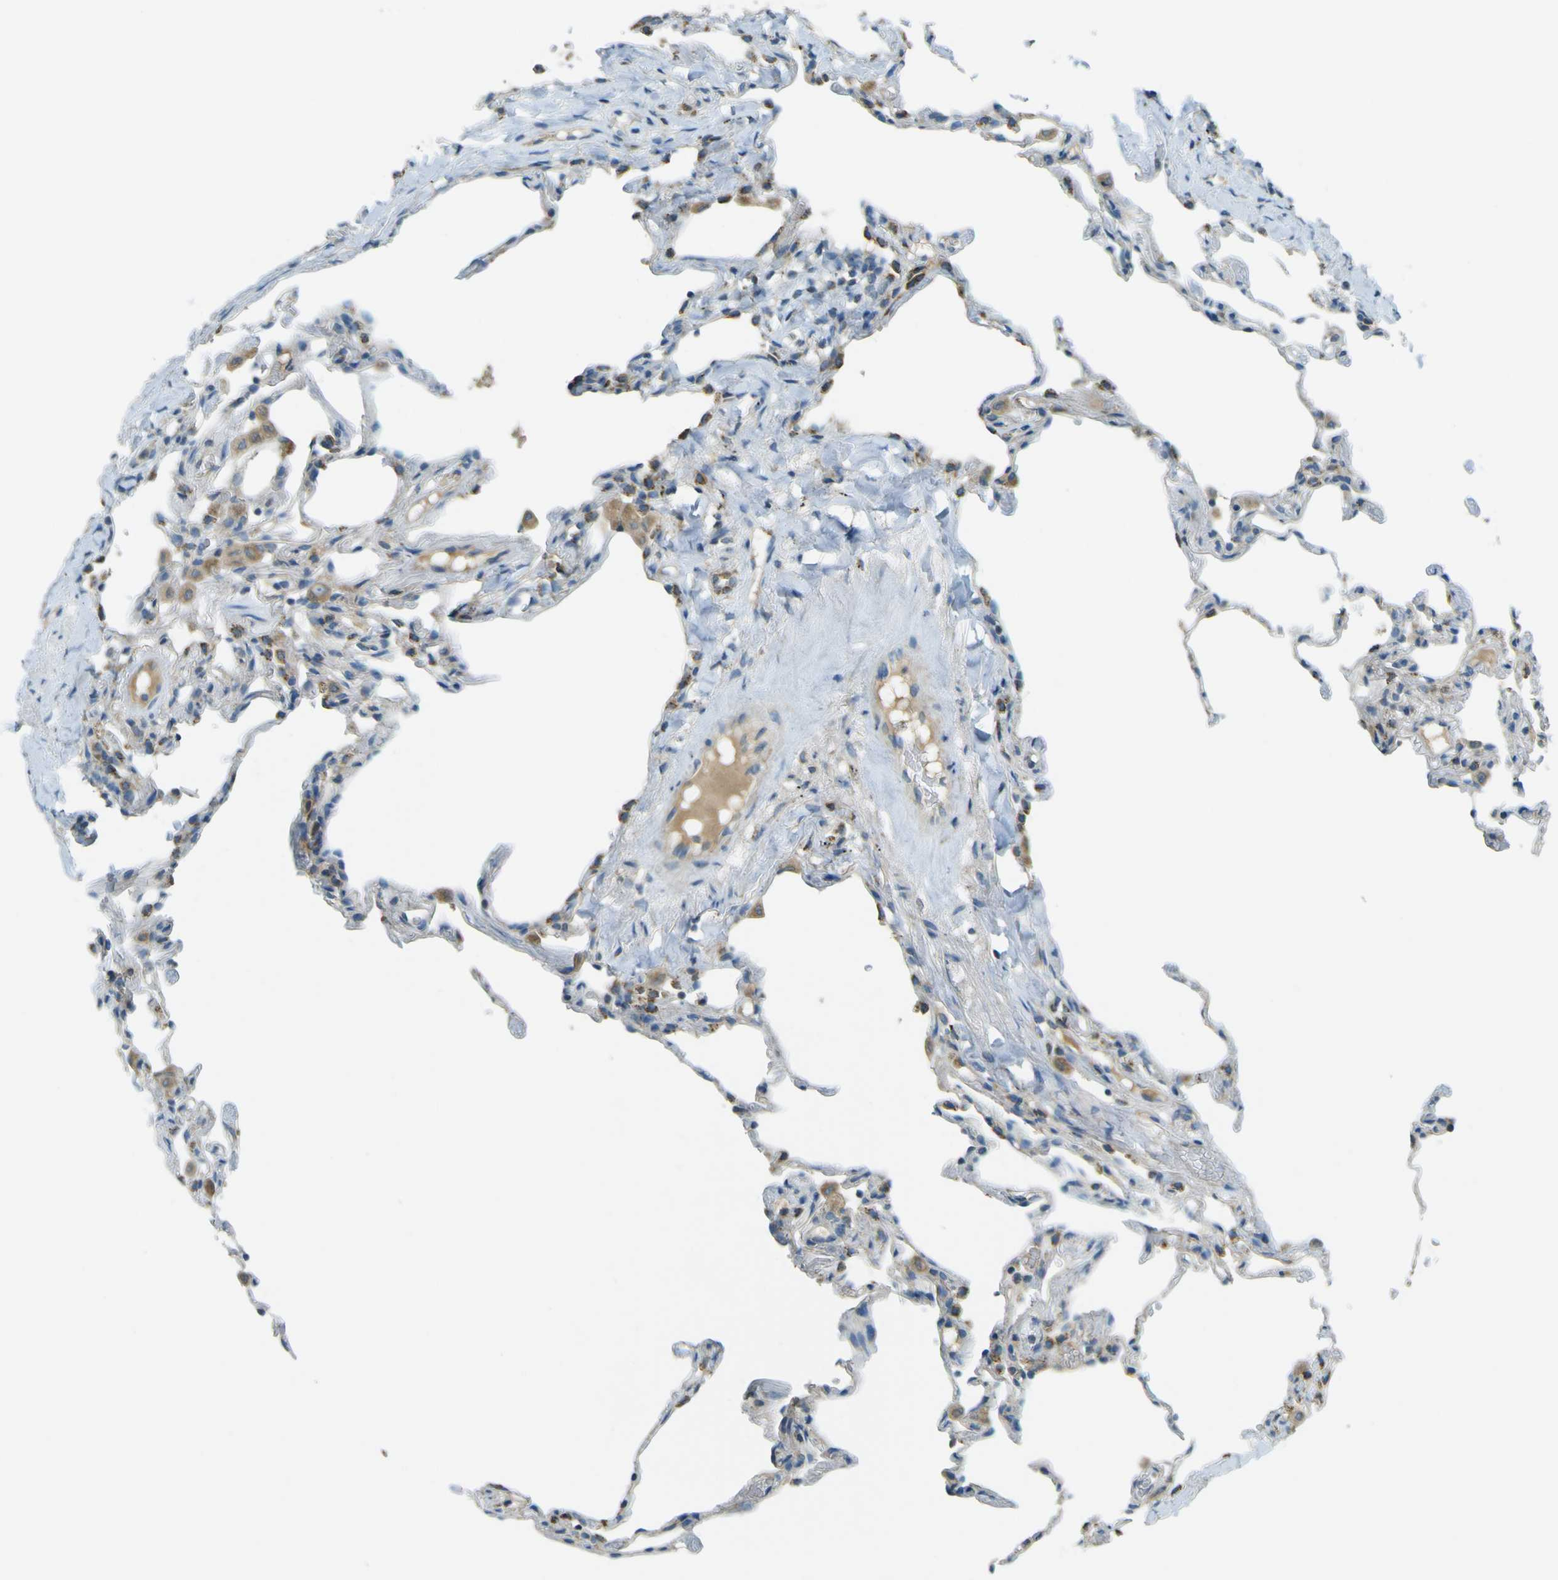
{"staining": {"intensity": "moderate", "quantity": "<25%", "location": "cytoplasmic/membranous"}, "tissue": "lung", "cell_type": "Alveolar cells", "image_type": "normal", "snomed": [{"axis": "morphology", "description": "Normal tissue, NOS"}, {"axis": "topography", "description": "Lung"}], "caption": "Lung stained with DAB IHC demonstrates low levels of moderate cytoplasmic/membranous expression in approximately <25% of alveolar cells.", "gene": "FKTN", "patient": {"sex": "male", "age": 59}}